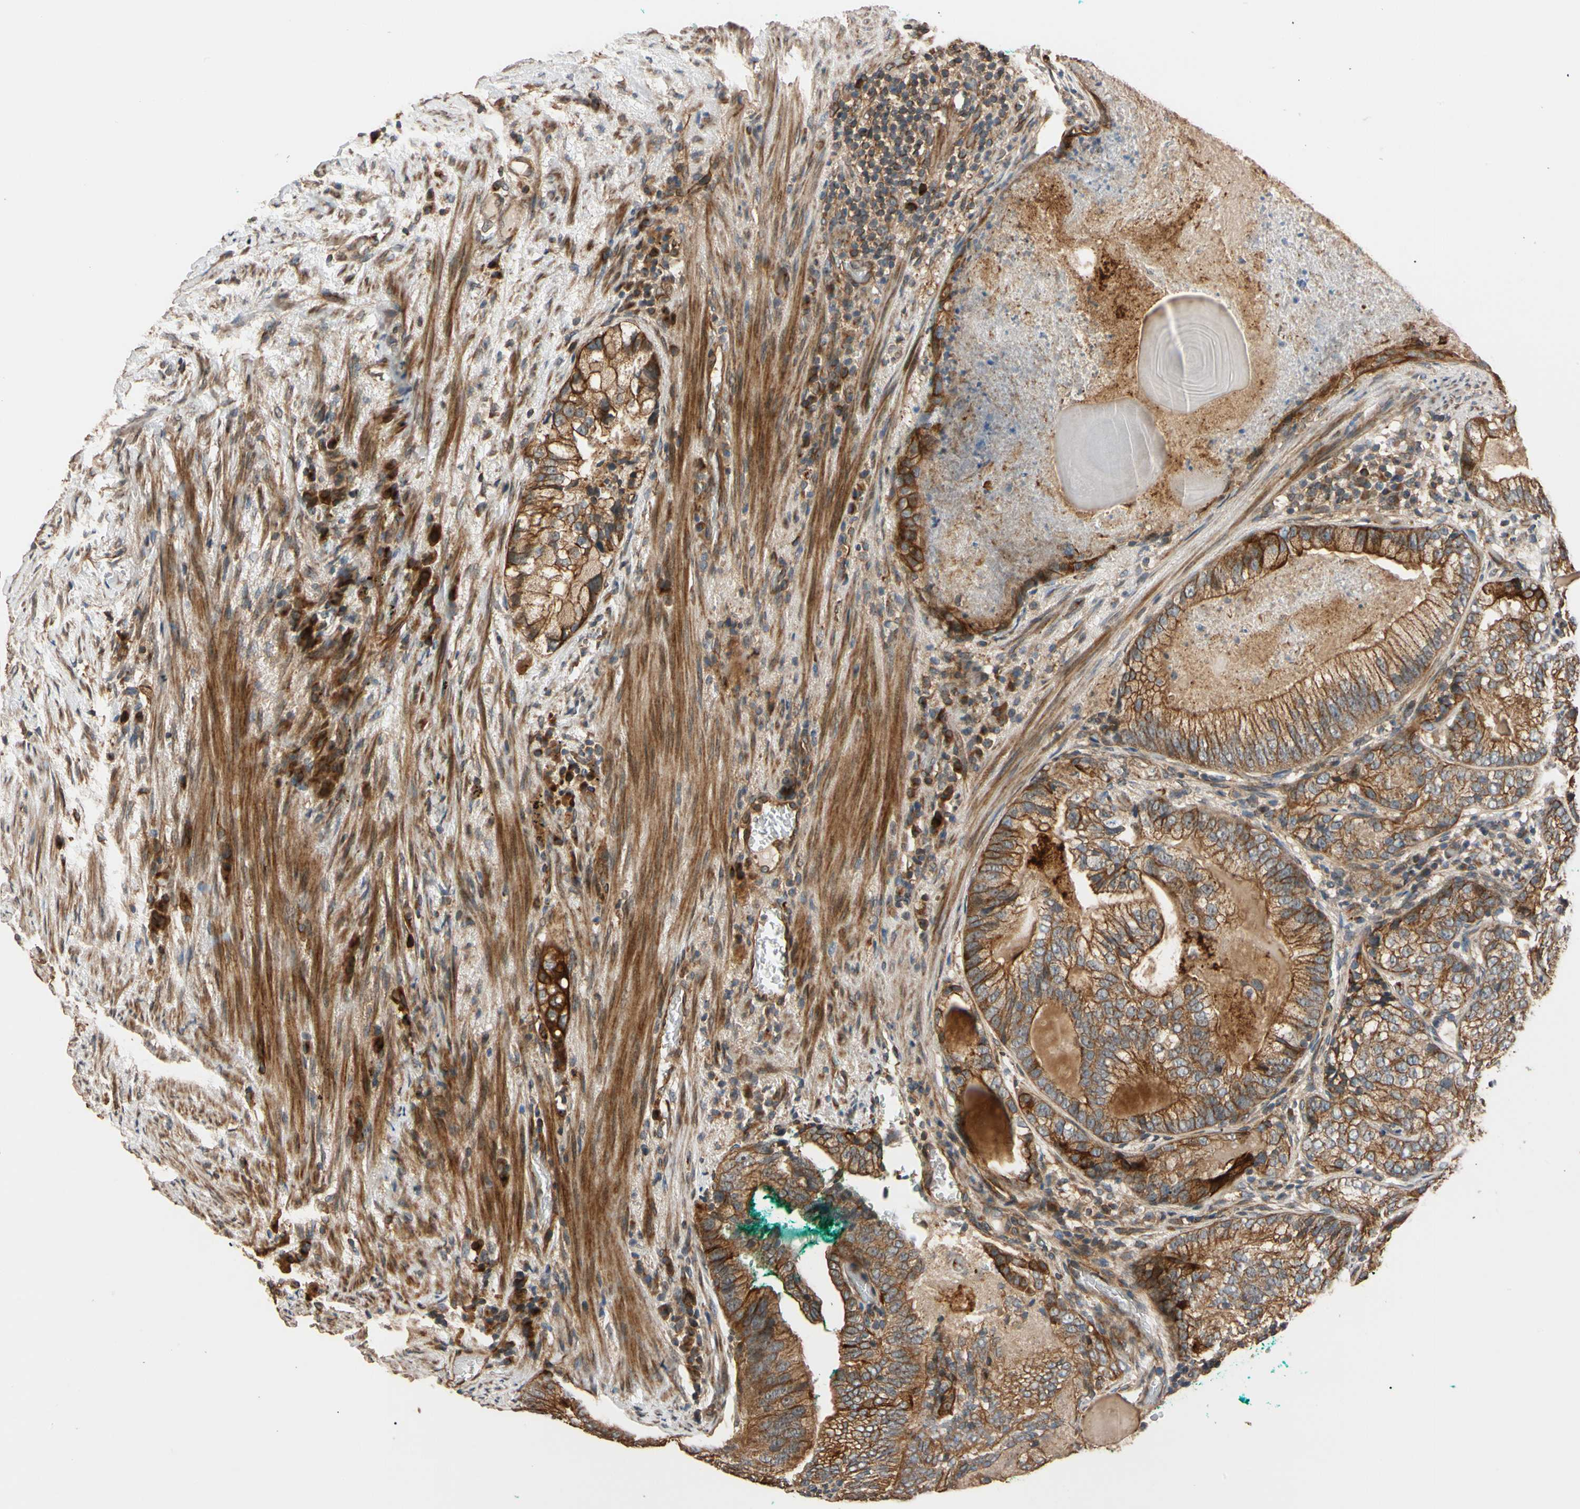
{"staining": {"intensity": "strong", "quantity": ">75%", "location": "cytoplasmic/membranous"}, "tissue": "prostate cancer", "cell_type": "Tumor cells", "image_type": "cancer", "snomed": [{"axis": "morphology", "description": "Adenocarcinoma, High grade"}, {"axis": "topography", "description": "Prostate"}], "caption": "This image displays immunohistochemistry (IHC) staining of human prostate adenocarcinoma (high-grade), with high strong cytoplasmic/membranous staining in approximately >75% of tumor cells.", "gene": "MGRN1", "patient": {"sex": "male", "age": 66}}